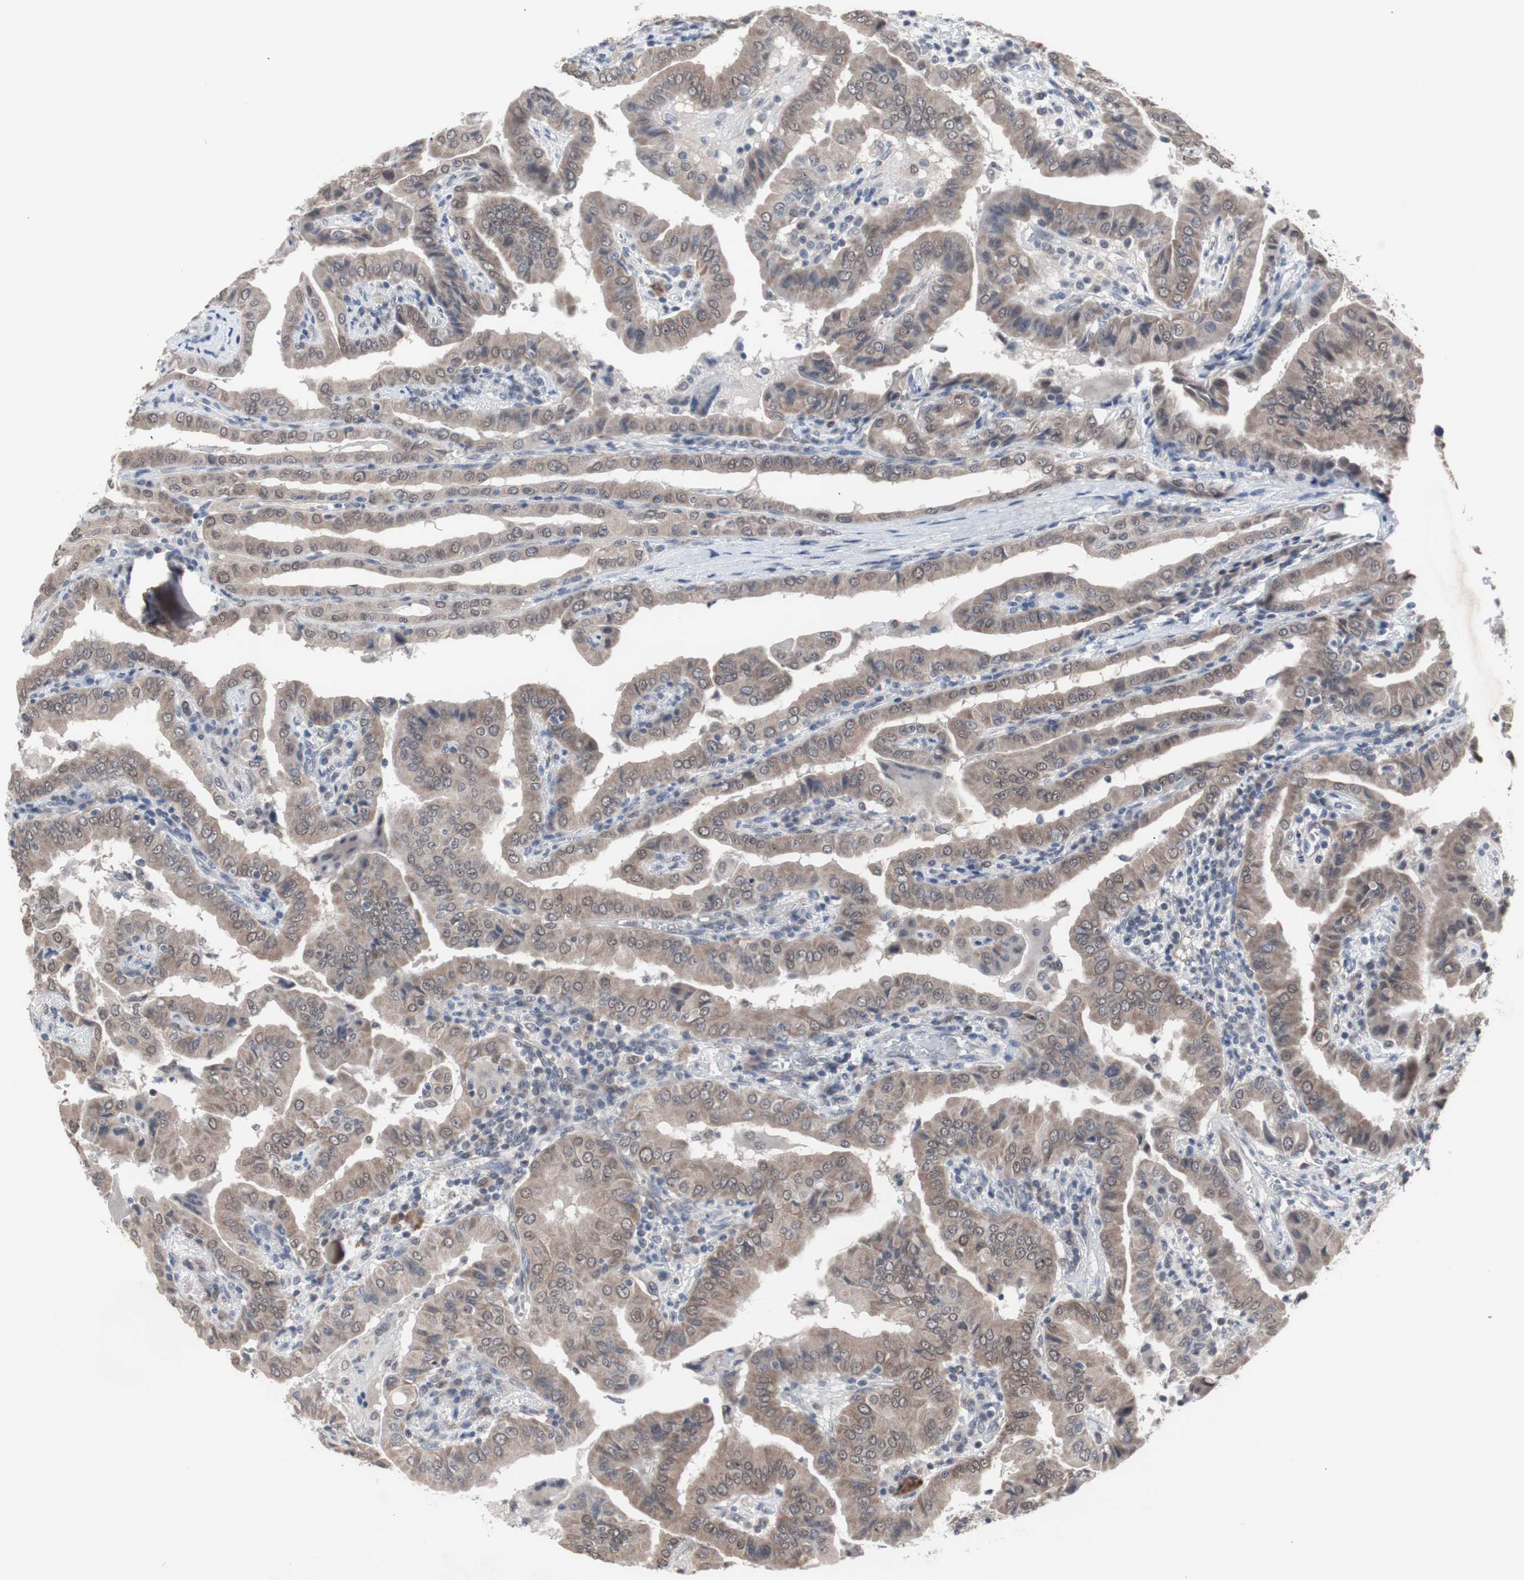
{"staining": {"intensity": "weak", "quantity": ">75%", "location": "cytoplasmic/membranous"}, "tissue": "thyroid cancer", "cell_type": "Tumor cells", "image_type": "cancer", "snomed": [{"axis": "morphology", "description": "Papillary adenocarcinoma, NOS"}, {"axis": "topography", "description": "Thyroid gland"}], "caption": "Human papillary adenocarcinoma (thyroid) stained for a protein (brown) demonstrates weak cytoplasmic/membranous positive expression in about >75% of tumor cells.", "gene": "RBM47", "patient": {"sex": "male", "age": 33}}